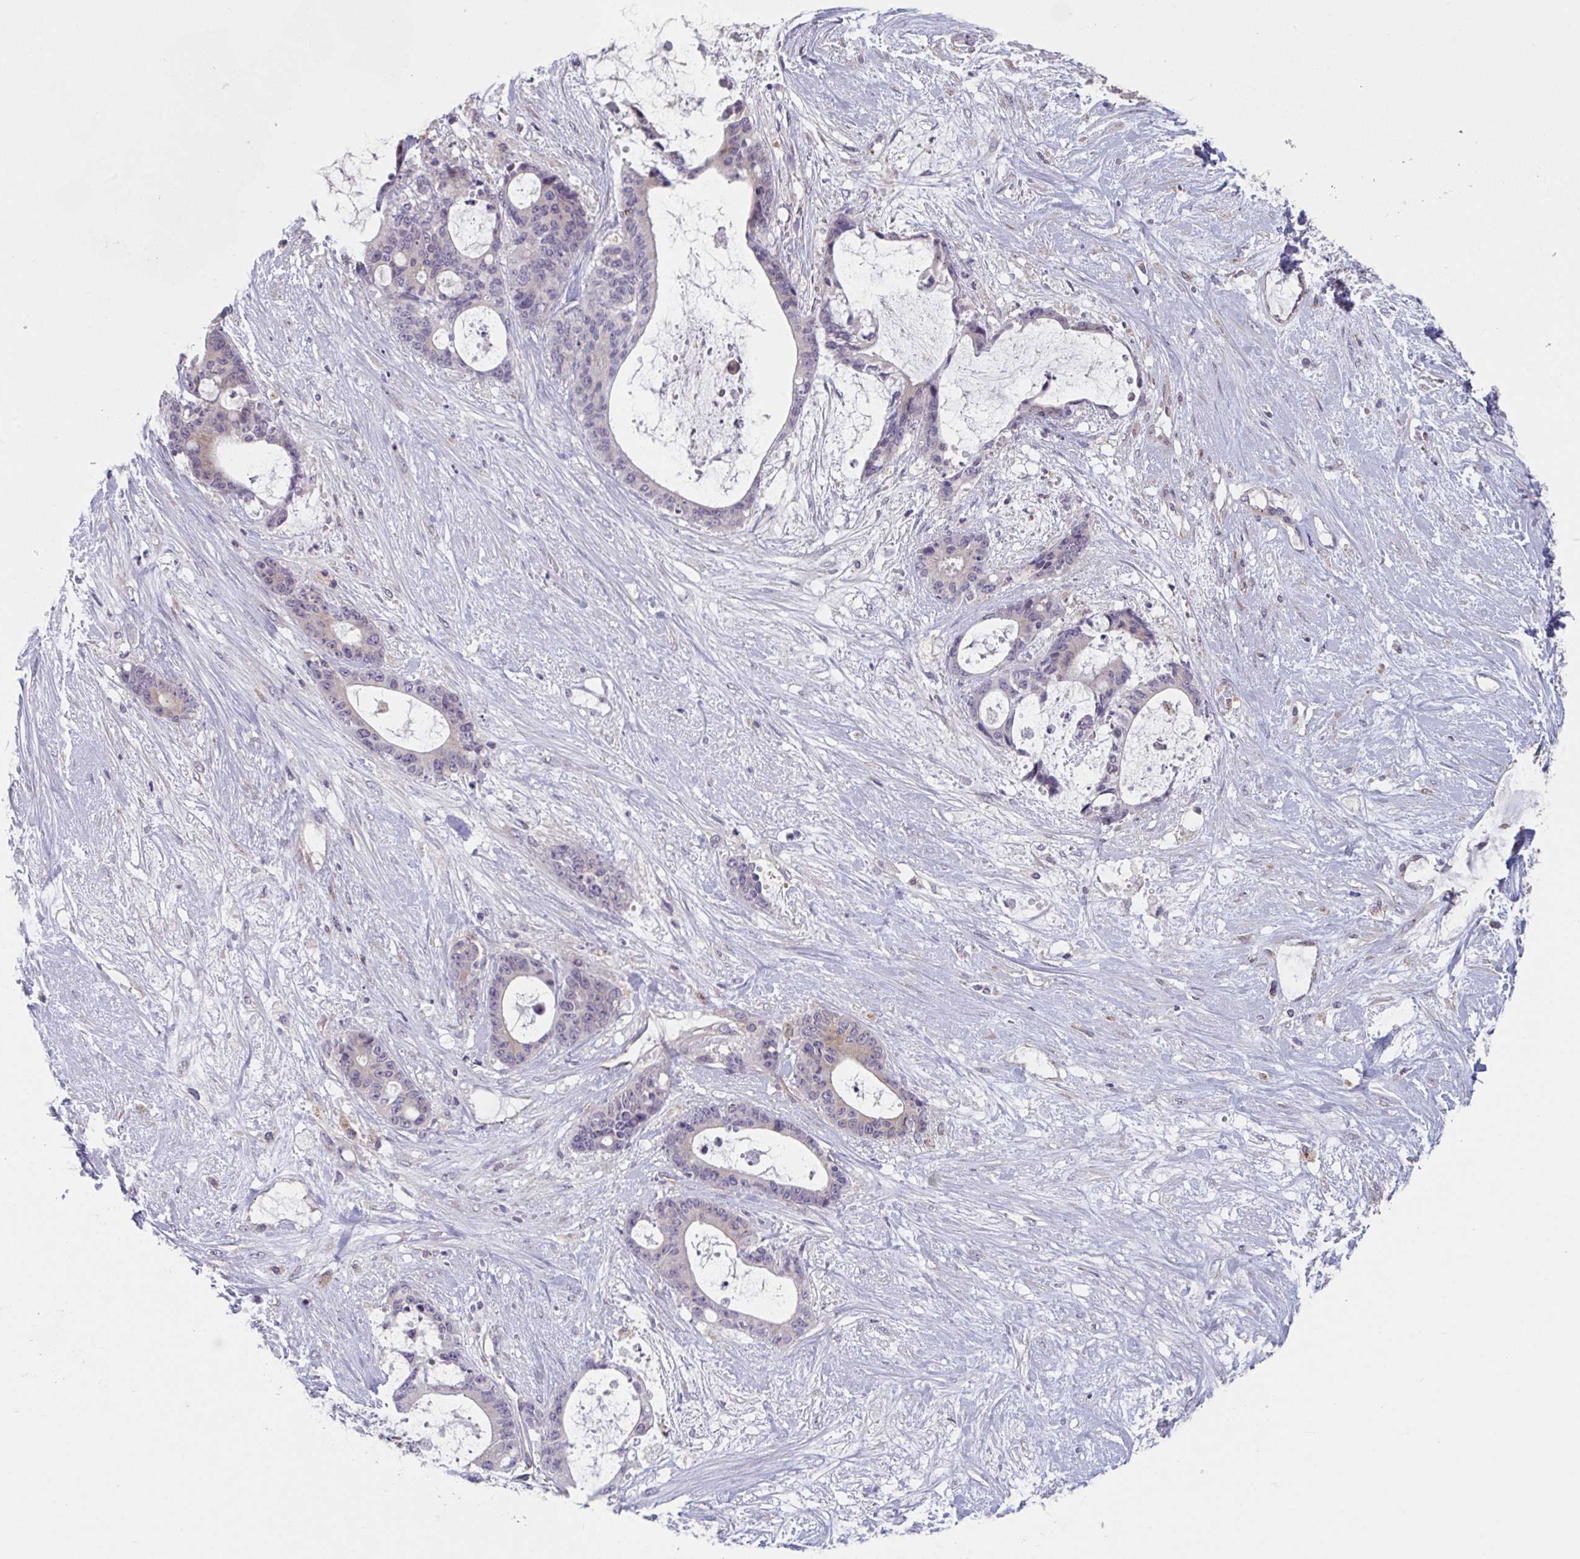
{"staining": {"intensity": "negative", "quantity": "none", "location": "none"}, "tissue": "liver cancer", "cell_type": "Tumor cells", "image_type": "cancer", "snomed": [{"axis": "morphology", "description": "Normal tissue, NOS"}, {"axis": "morphology", "description": "Cholangiocarcinoma"}, {"axis": "topography", "description": "Liver"}, {"axis": "topography", "description": "Peripheral nerve tissue"}], "caption": "IHC of human liver cholangiocarcinoma exhibits no staining in tumor cells.", "gene": "TNFSF10", "patient": {"sex": "female", "age": 73}}